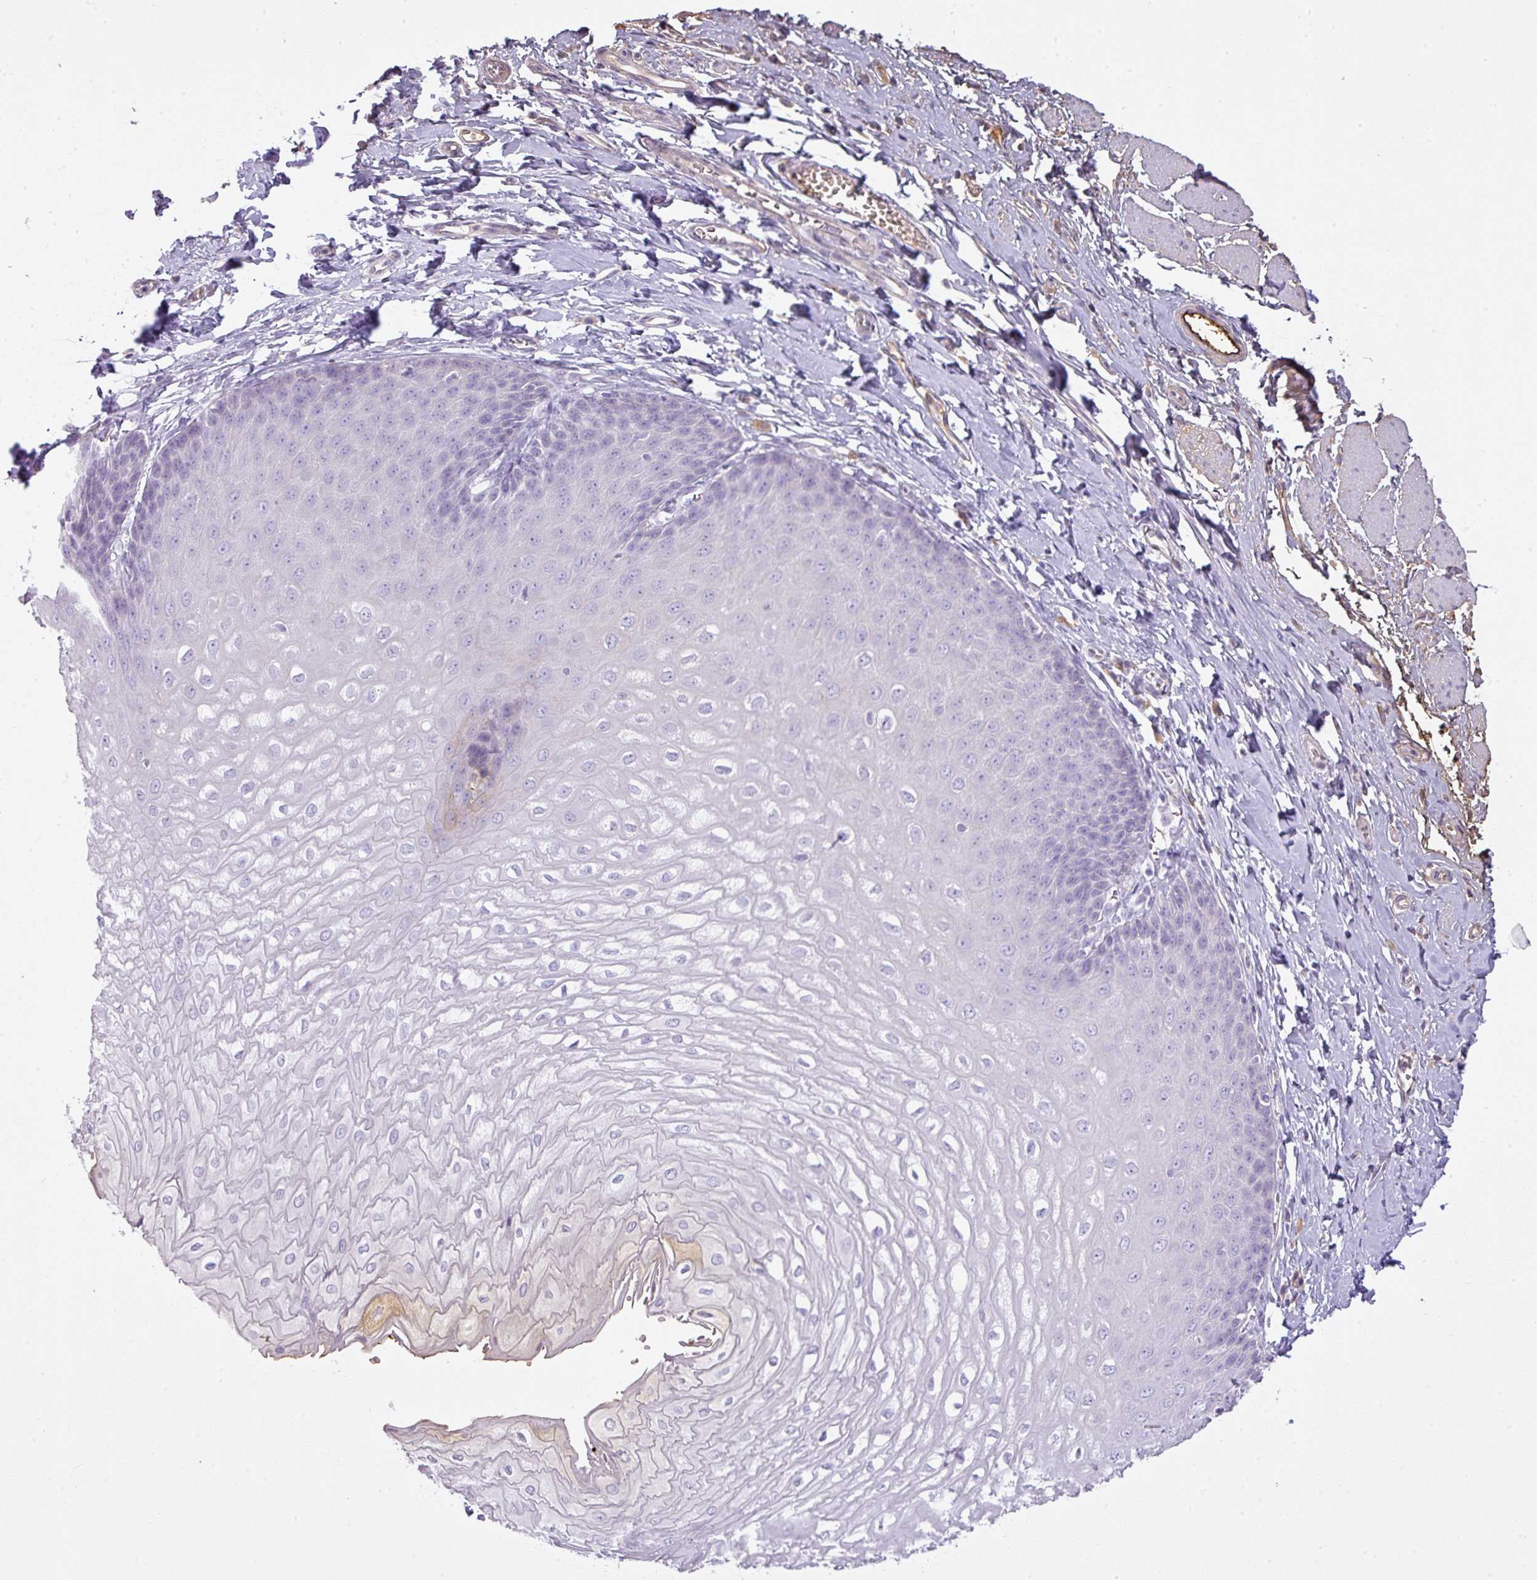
{"staining": {"intensity": "negative", "quantity": "none", "location": "none"}, "tissue": "esophagus", "cell_type": "Squamous epithelial cells", "image_type": "normal", "snomed": [{"axis": "morphology", "description": "Normal tissue, NOS"}, {"axis": "topography", "description": "Esophagus"}], "caption": "Human esophagus stained for a protein using immunohistochemistry shows no positivity in squamous epithelial cells.", "gene": "PGA3", "patient": {"sex": "male", "age": 70}}